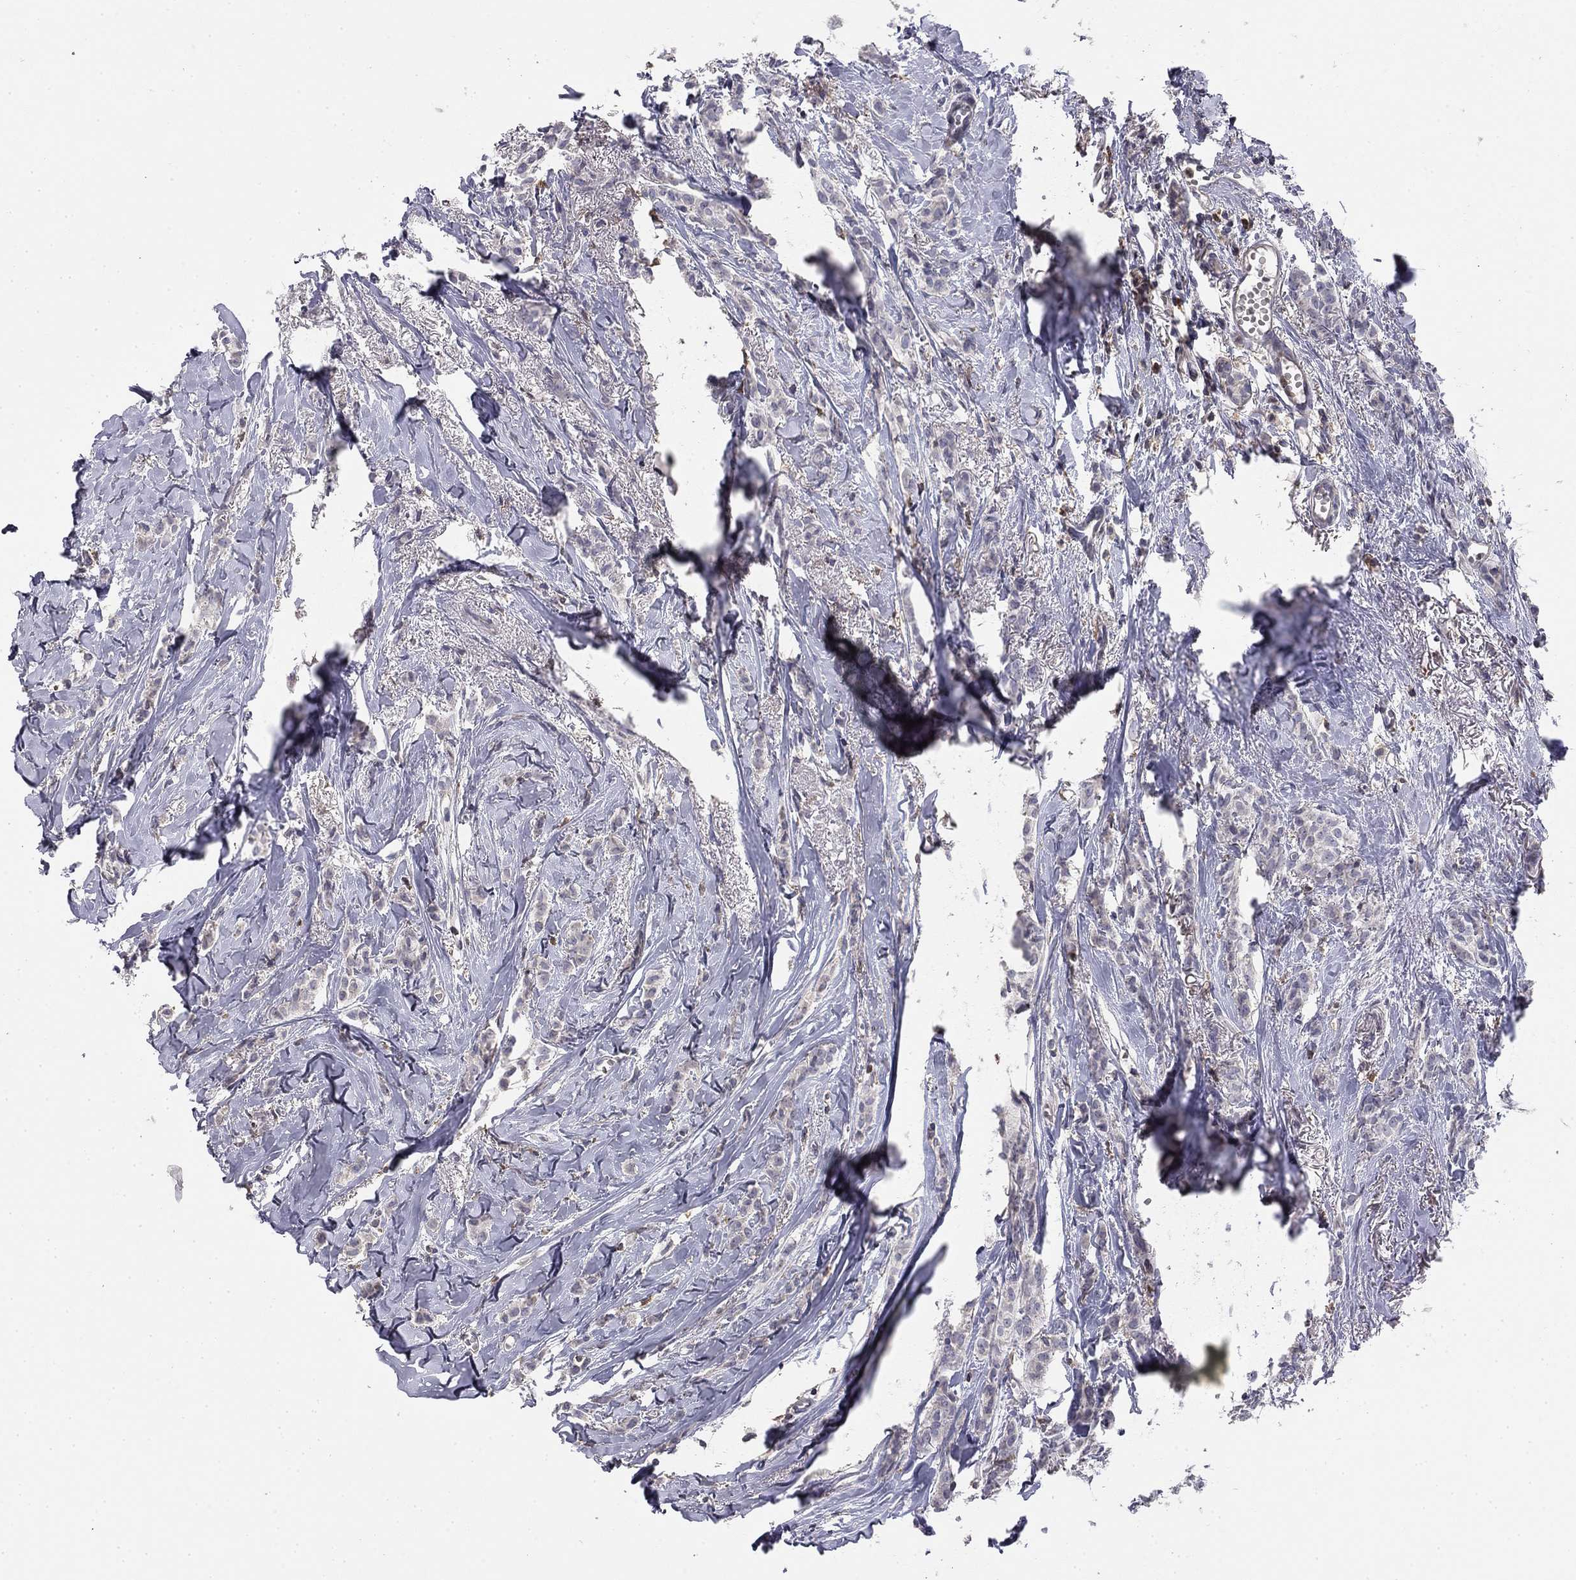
{"staining": {"intensity": "negative", "quantity": "none", "location": "none"}, "tissue": "breast cancer", "cell_type": "Tumor cells", "image_type": "cancer", "snomed": [{"axis": "morphology", "description": "Duct carcinoma"}, {"axis": "topography", "description": "Breast"}], "caption": "Immunohistochemistry photomicrograph of human breast cancer stained for a protein (brown), which displays no positivity in tumor cells.", "gene": "PLCB2", "patient": {"sex": "female", "age": 85}}